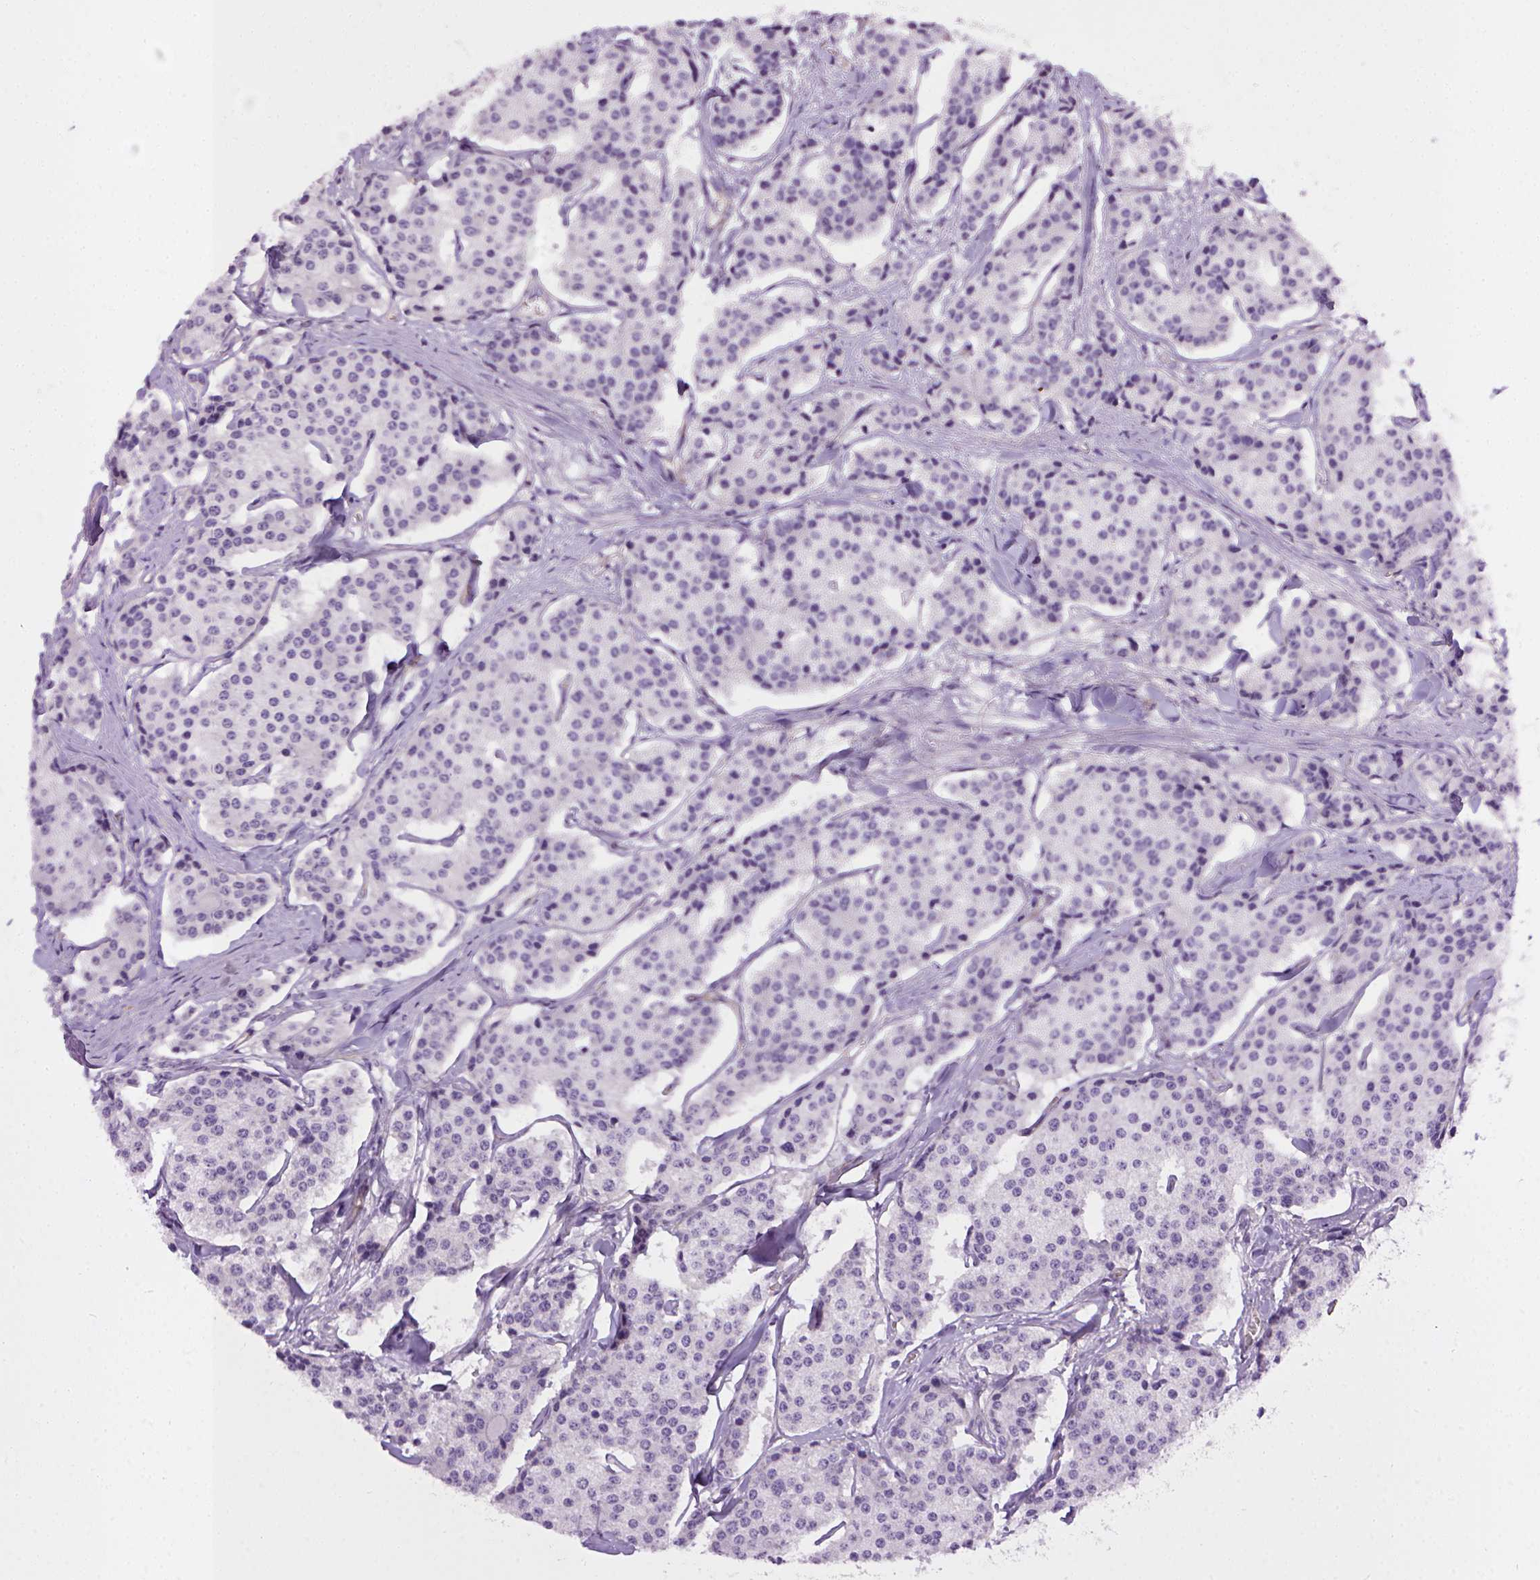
{"staining": {"intensity": "negative", "quantity": "none", "location": "none"}, "tissue": "carcinoid", "cell_type": "Tumor cells", "image_type": "cancer", "snomed": [{"axis": "morphology", "description": "Carcinoid, malignant, NOS"}, {"axis": "topography", "description": "Small intestine"}], "caption": "Immunohistochemical staining of carcinoid (malignant) shows no significant positivity in tumor cells.", "gene": "ENG", "patient": {"sex": "female", "age": 65}}